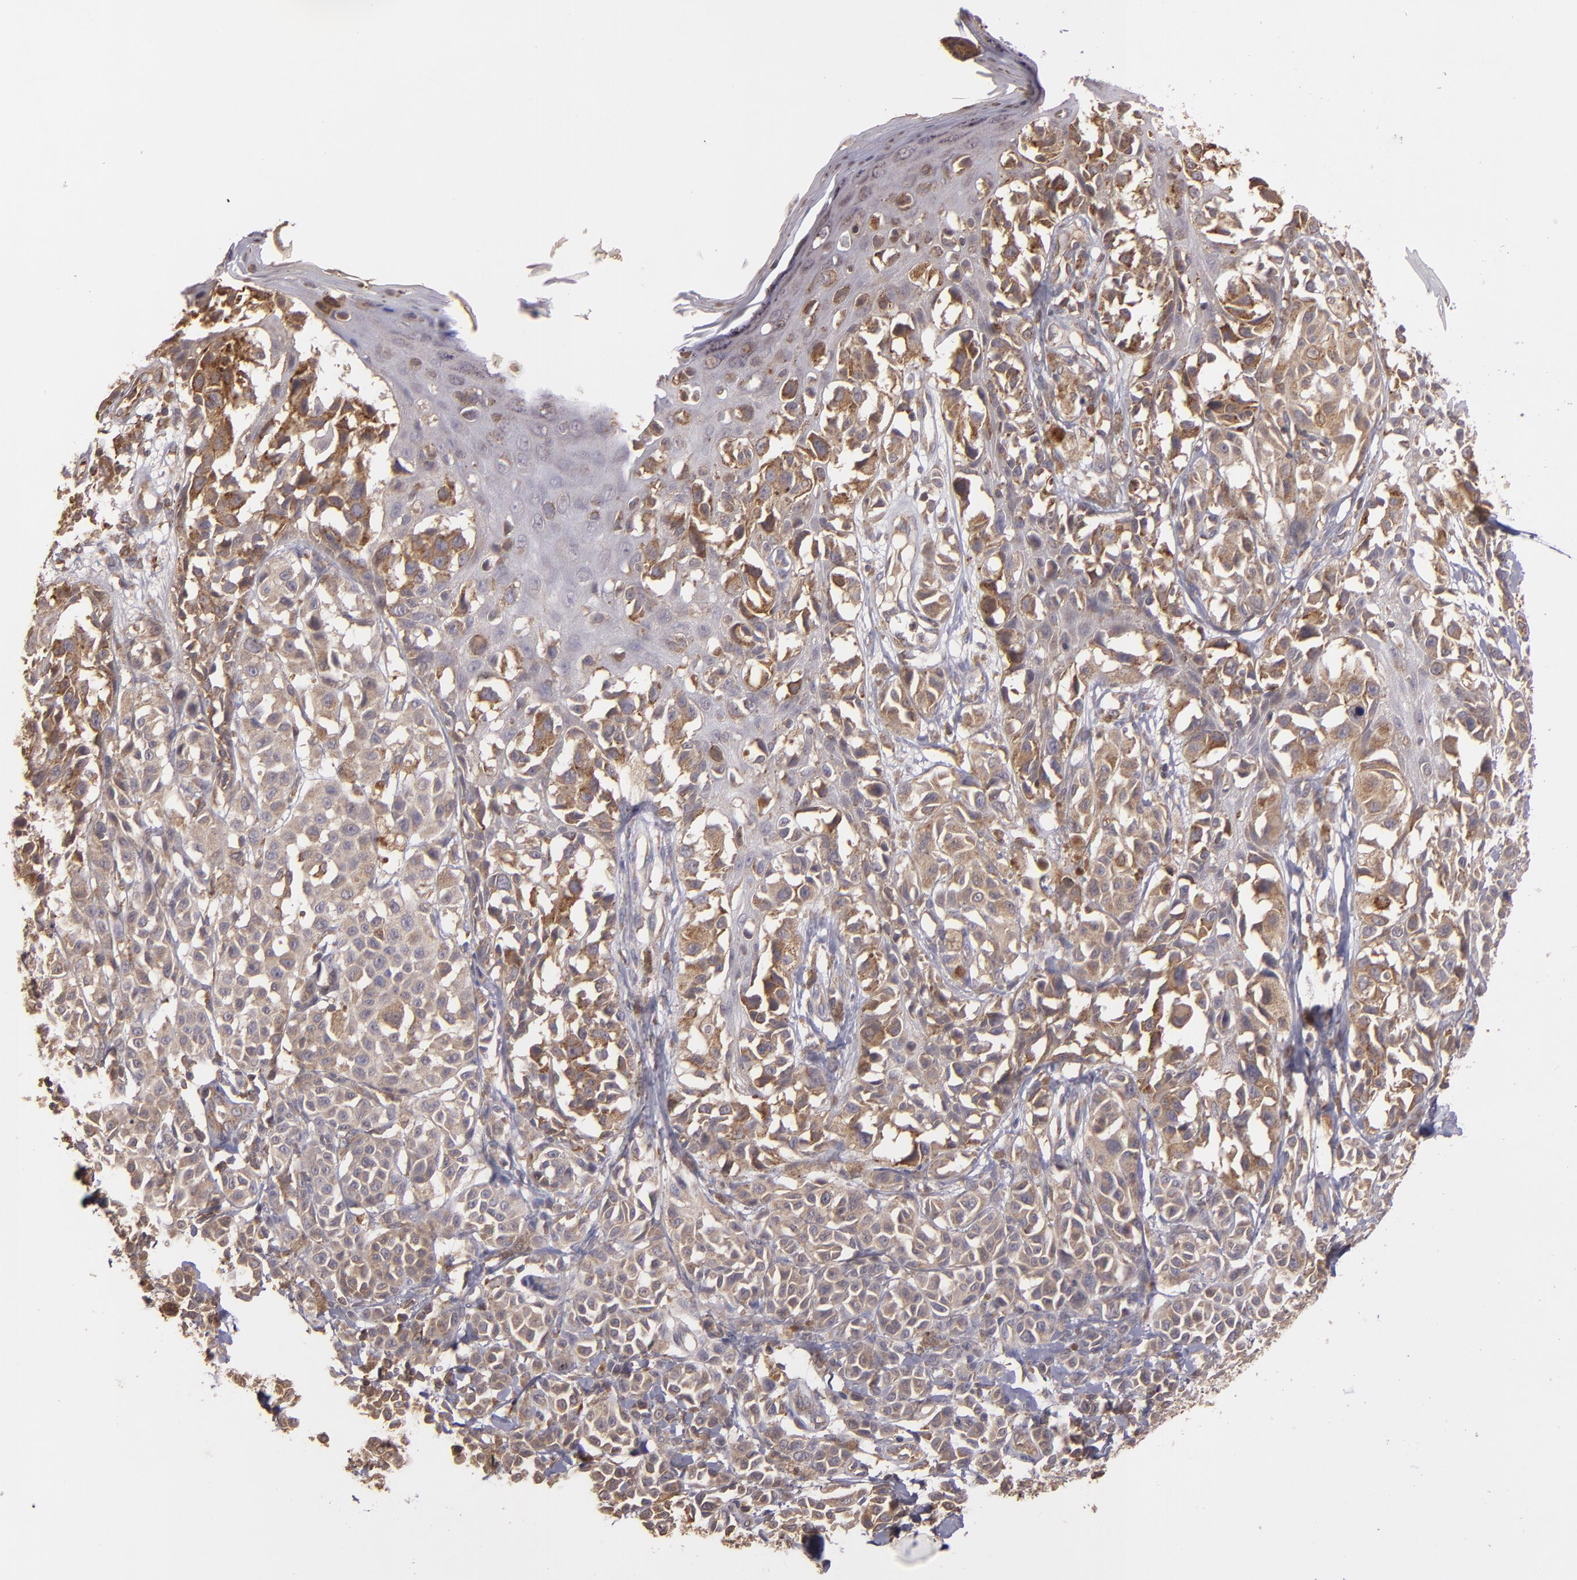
{"staining": {"intensity": "moderate", "quantity": ">75%", "location": "cytoplasmic/membranous"}, "tissue": "melanoma", "cell_type": "Tumor cells", "image_type": "cancer", "snomed": [{"axis": "morphology", "description": "Malignant melanoma, NOS"}, {"axis": "topography", "description": "Skin"}], "caption": "Melanoma tissue reveals moderate cytoplasmic/membranous expression in approximately >75% of tumor cells", "gene": "ECE1", "patient": {"sex": "female", "age": 38}}